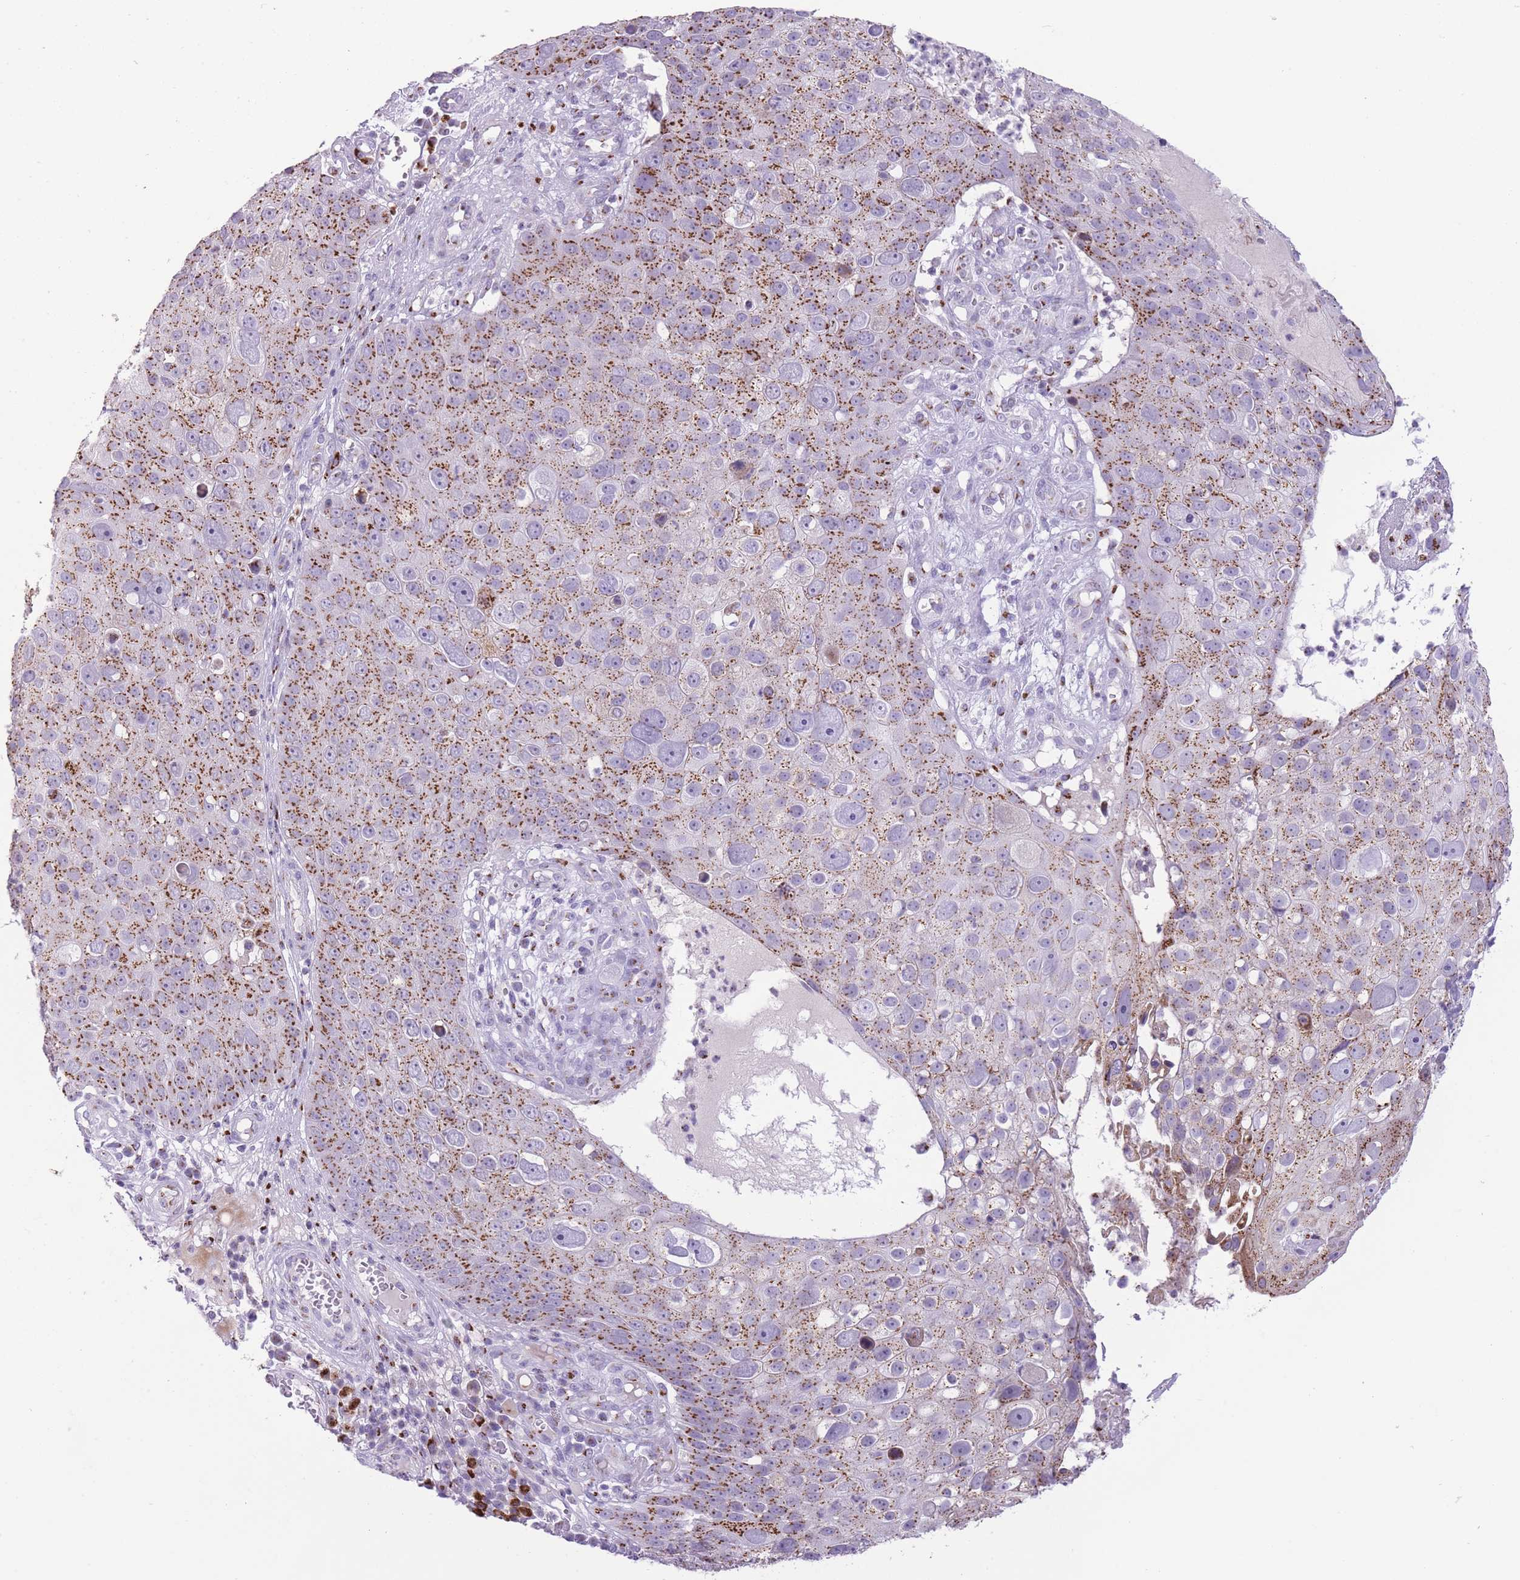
{"staining": {"intensity": "moderate", "quantity": ">75%", "location": "cytoplasmic/membranous"}, "tissue": "skin cancer", "cell_type": "Tumor cells", "image_type": "cancer", "snomed": [{"axis": "morphology", "description": "Squamous cell carcinoma, NOS"}, {"axis": "topography", "description": "Skin"}], "caption": "Immunohistochemical staining of squamous cell carcinoma (skin) displays moderate cytoplasmic/membranous protein positivity in about >75% of tumor cells.", "gene": "B4GALT2", "patient": {"sex": "male", "age": 71}}